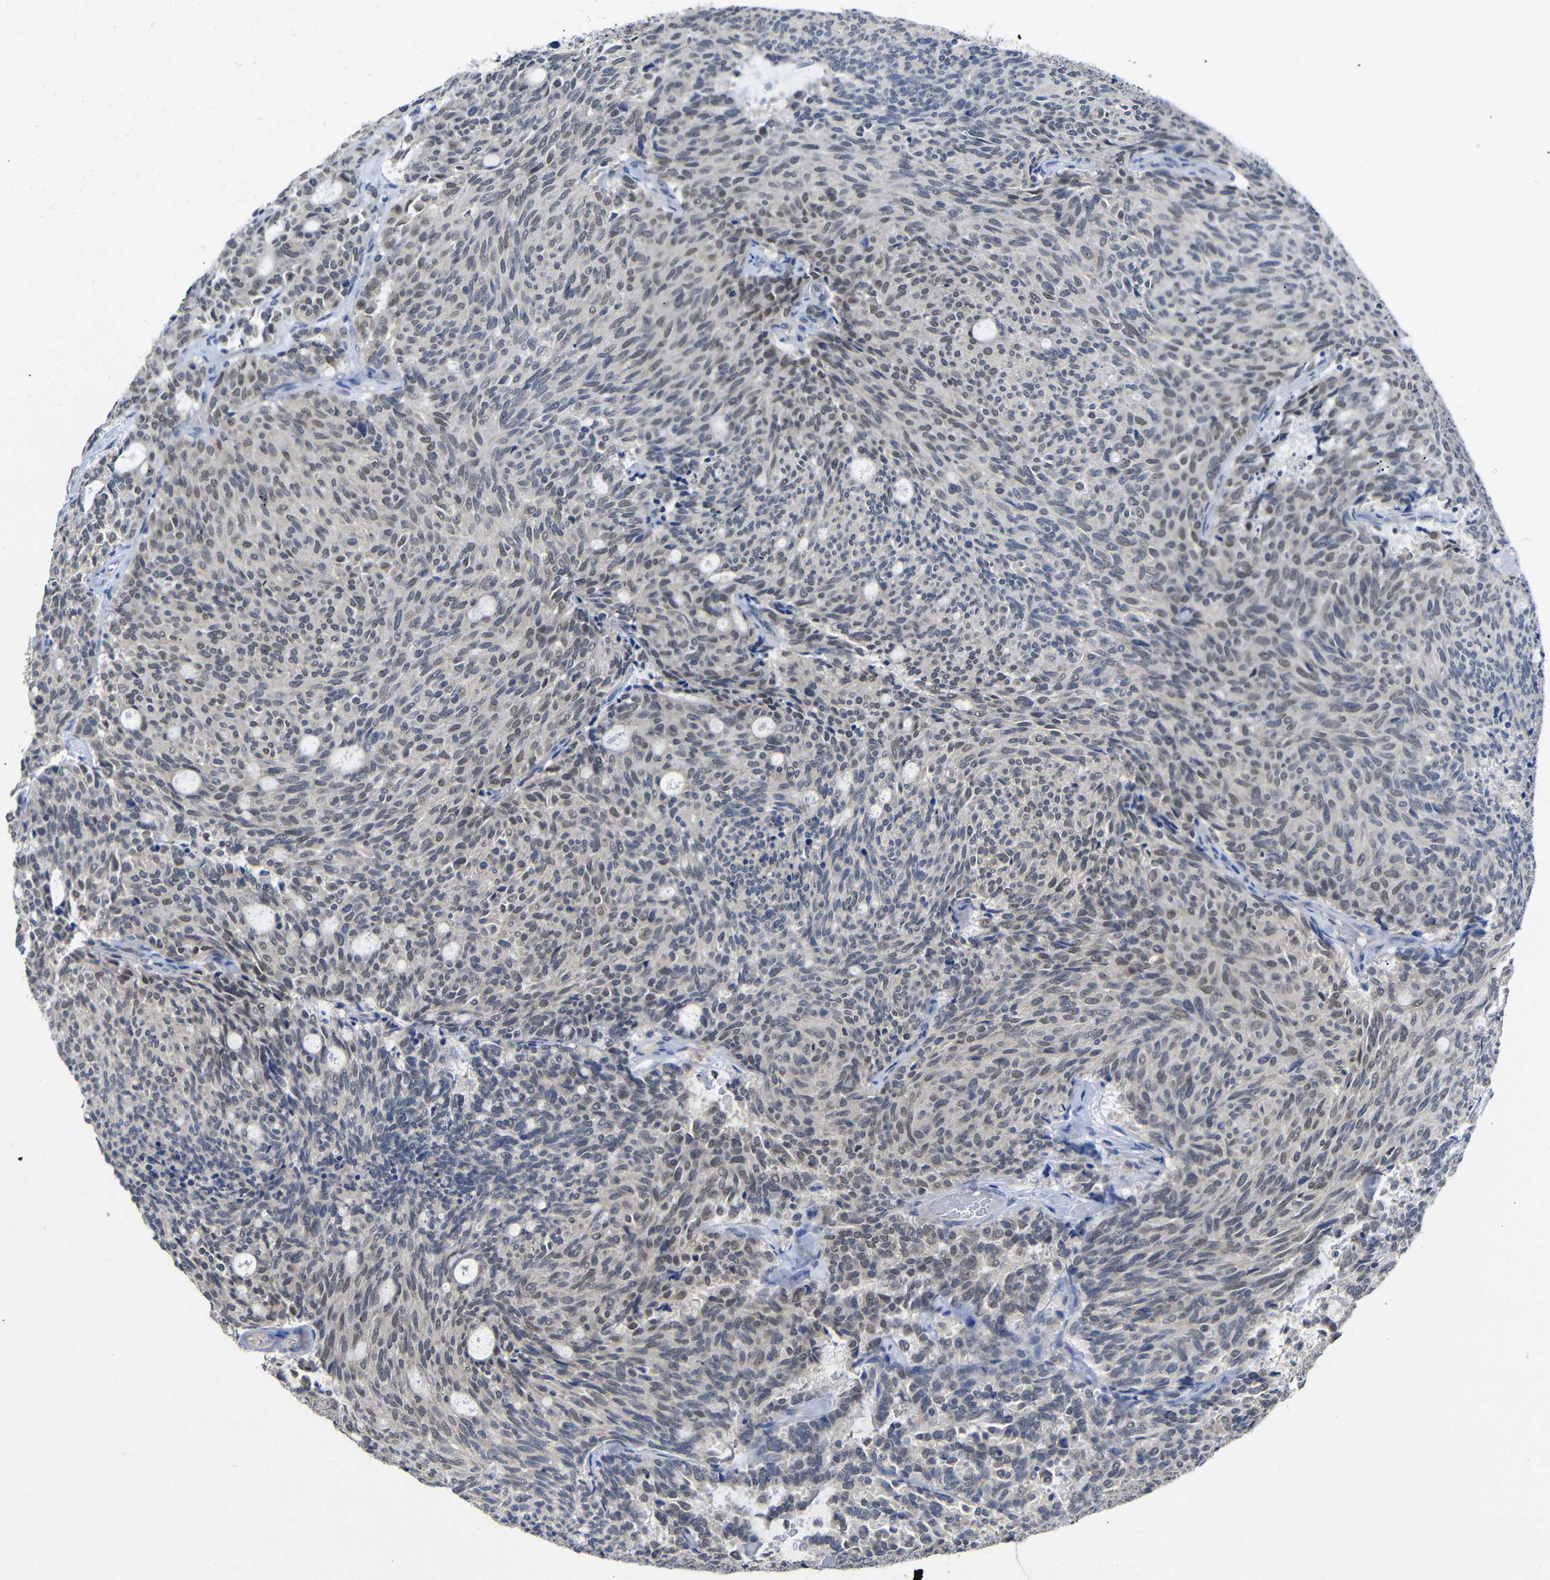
{"staining": {"intensity": "weak", "quantity": "25%-75%", "location": "nuclear"}, "tissue": "carcinoid", "cell_type": "Tumor cells", "image_type": "cancer", "snomed": [{"axis": "morphology", "description": "Carcinoid, malignant, NOS"}, {"axis": "topography", "description": "Pancreas"}], "caption": "Weak nuclear staining for a protein is identified in approximately 25%-75% of tumor cells of malignant carcinoid using IHC.", "gene": "HNF1A", "patient": {"sex": "female", "age": 54}}